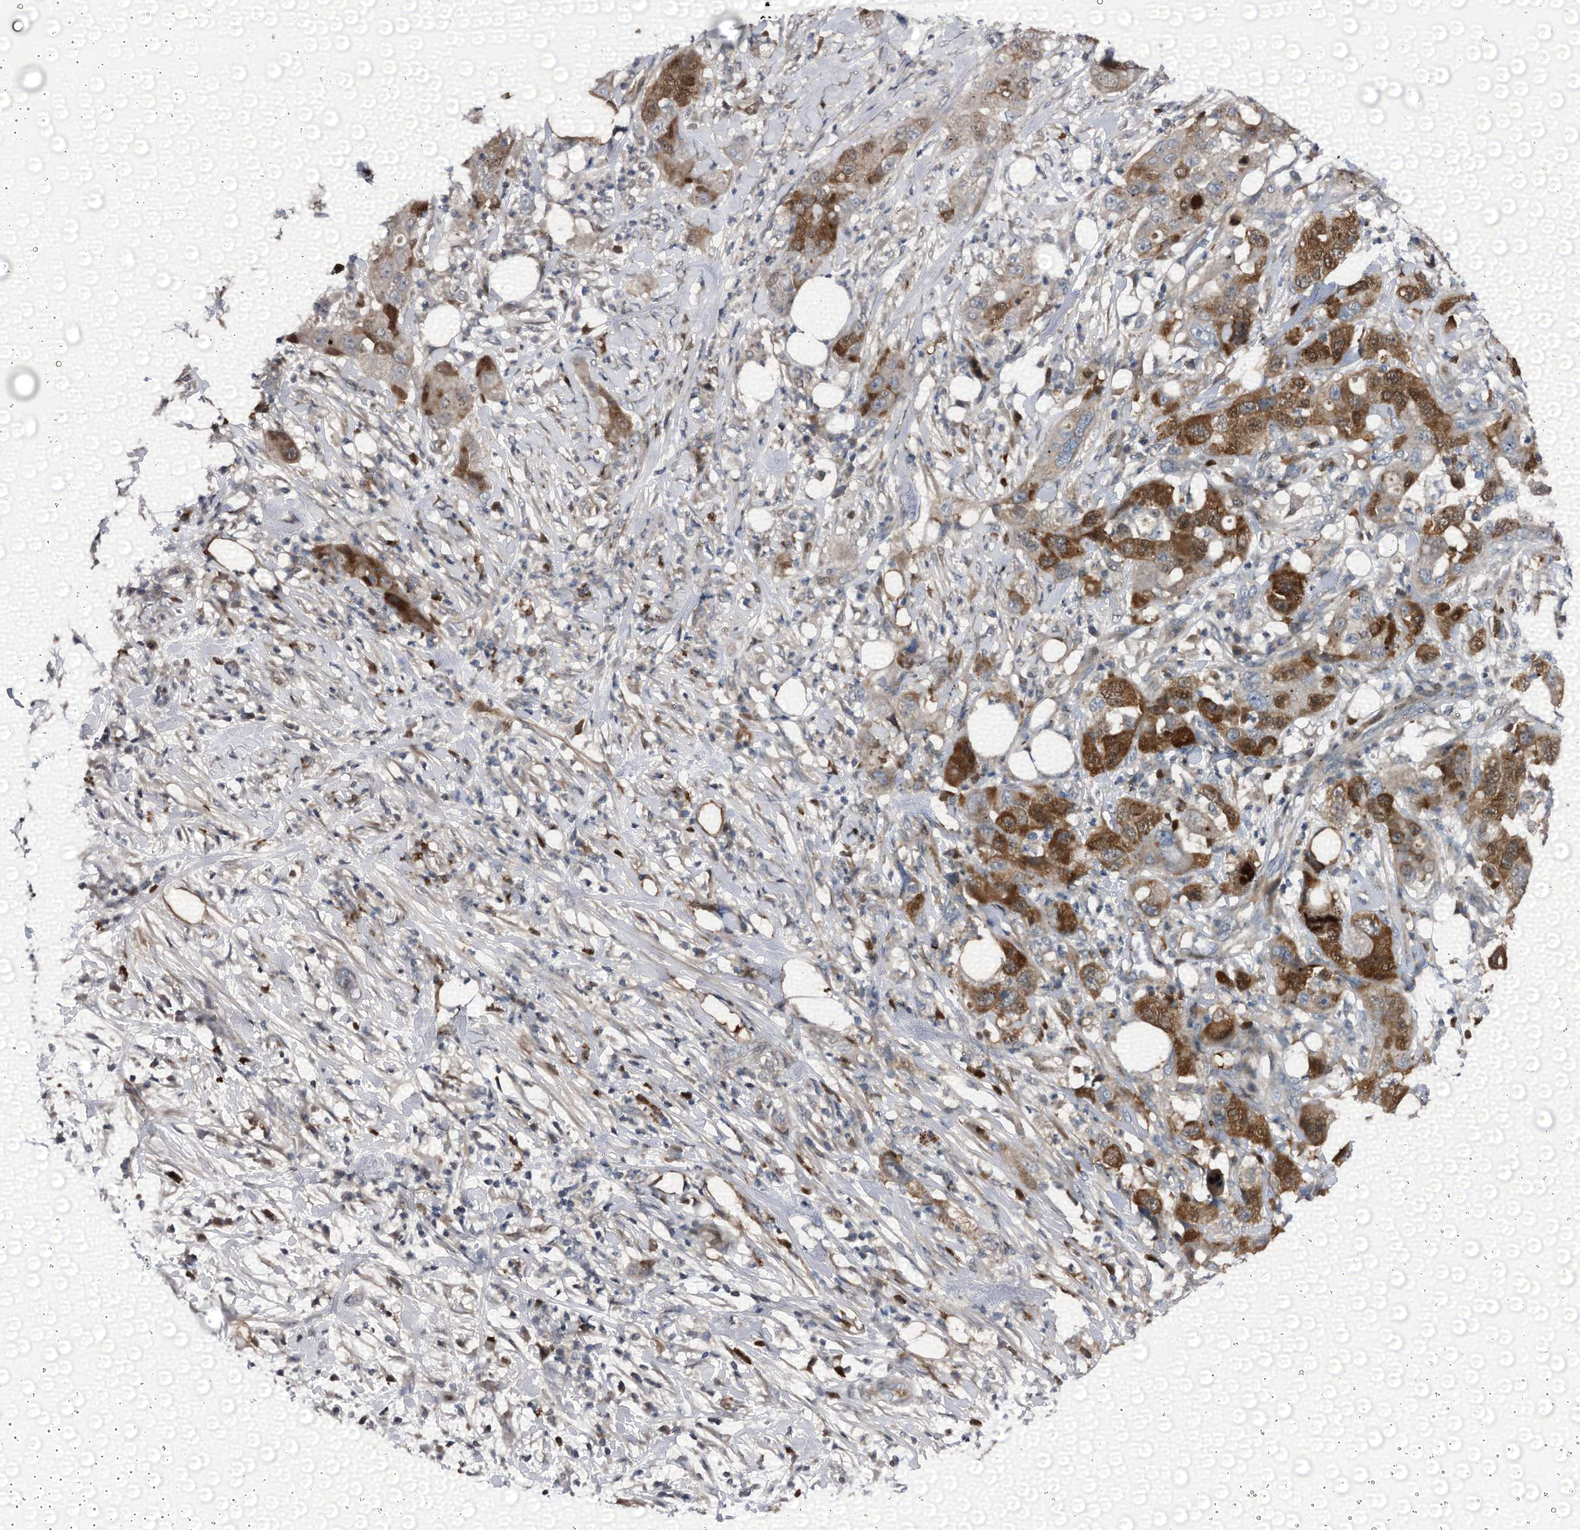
{"staining": {"intensity": "strong", "quantity": ">75%", "location": "cytoplasmic/membranous"}, "tissue": "pancreatic cancer", "cell_type": "Tumor cells", "image_type": "cancer", "snomed": [{"axis": "morphology", "description": "Adenocarcinoma, NOS"}, {"axis": "topography", "description": "Pancreas"}], "caption": "A histopathology image showing strong cytoplasmic/membranous staining in about >75% of tumor cells in pancreatic adenocarcinoma, as visualized by brown immunohistochemical staining.", "gene": "NCAPD2", "patient": {"sex": "female", "age": 78}}